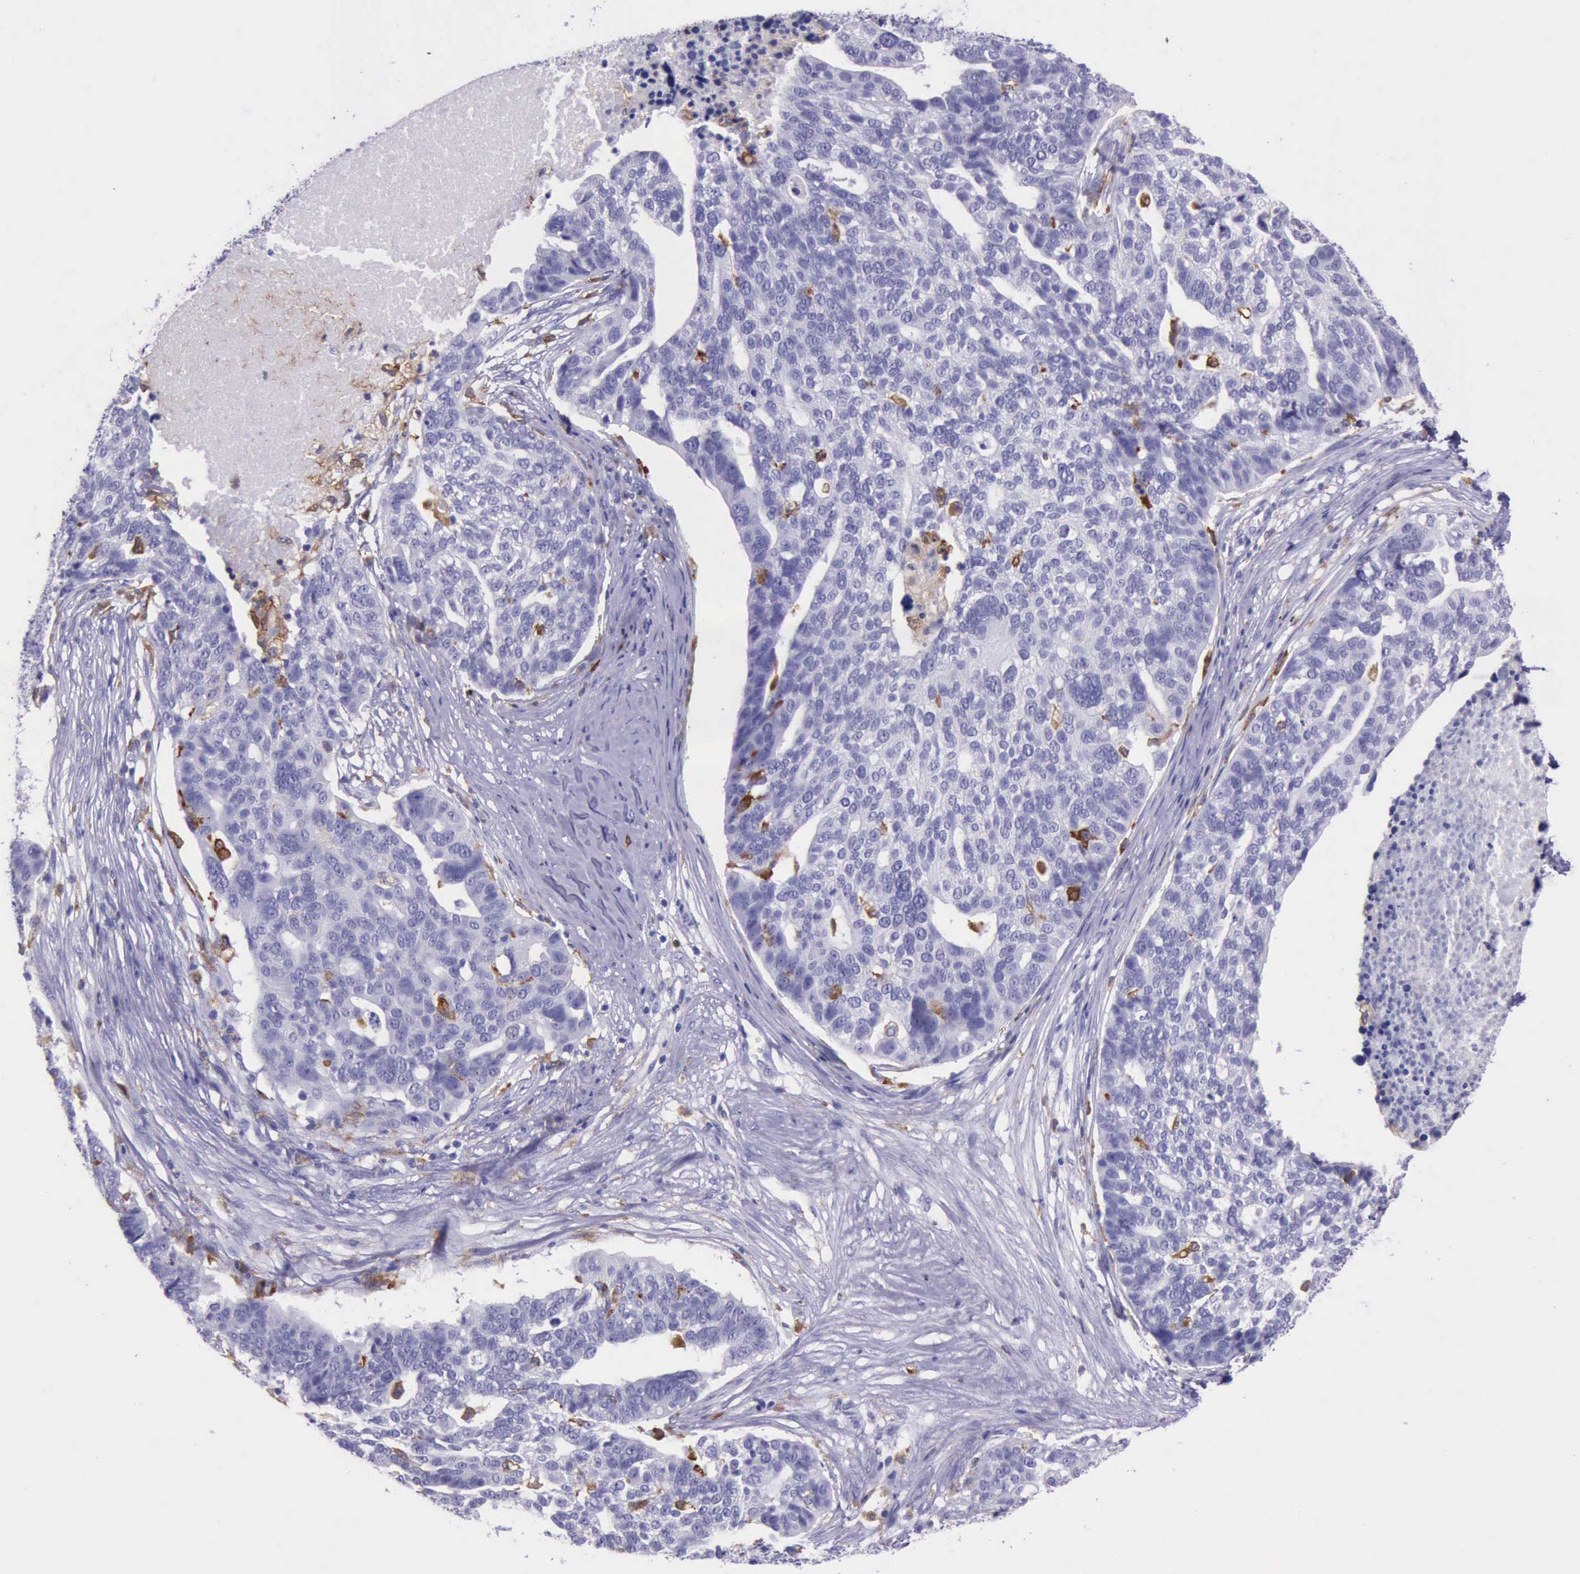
{"staining": {"intensity": "negative", "quantity": "none", "location": "none"}, "tissue": "ovarian cancer", "cell_type": "Tumor cells", "image_type": "cancer", "snomed": [{"axis": "morphology", "description": "Cystadenocarcinoma, serous, NOS"}, {"axis": "topography", "description": "Ovary"}], "caption": "A histopathology image of ovarian cancer (serous cystadenocarcinoma) stained for a protein displays no brown staining in tumor cells.", "gene": "BTK", "patient": {"sex": "female", "age": 59}}